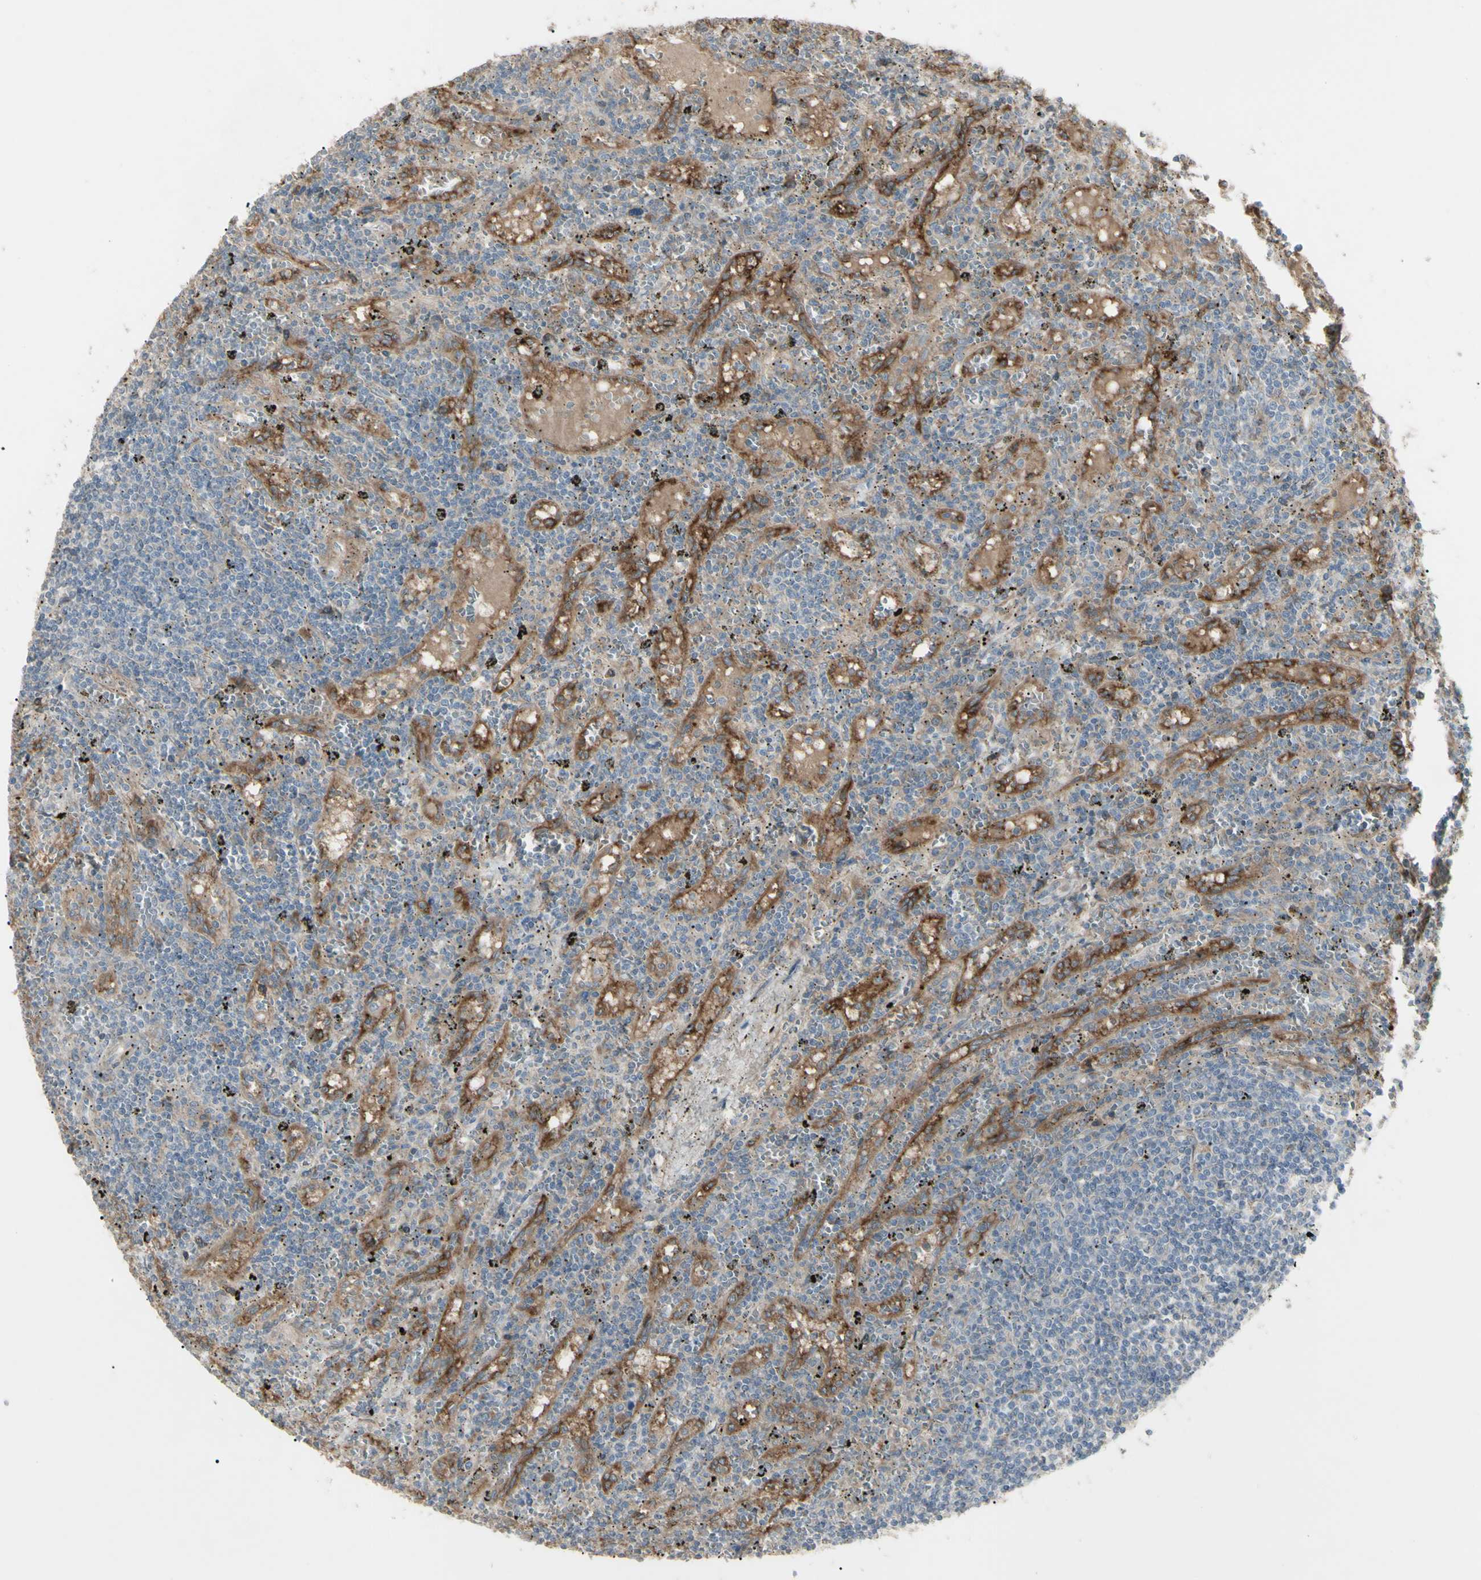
{"staining": {"intensity": "weak", "quantity": "<25%", "location": "cytoplasmic/membranous"}, "tissue": "lymphoma", "cell_type": "Tumor cells", "image_type": "cancer", "snomed": [{"axis": "morphology", "description": "Malignant lymphoma, non-Hodgkin's type, Low grade"}, {"axis": "topography", "description": "Spleen"}], "caption": "Immunohistochemistry of low-grade malignant lymphoma, non-Hodgkin's type displays no positivity in tumor cells.", "gene": "CD276", "patient": {"sex": "male", "age": 76}}